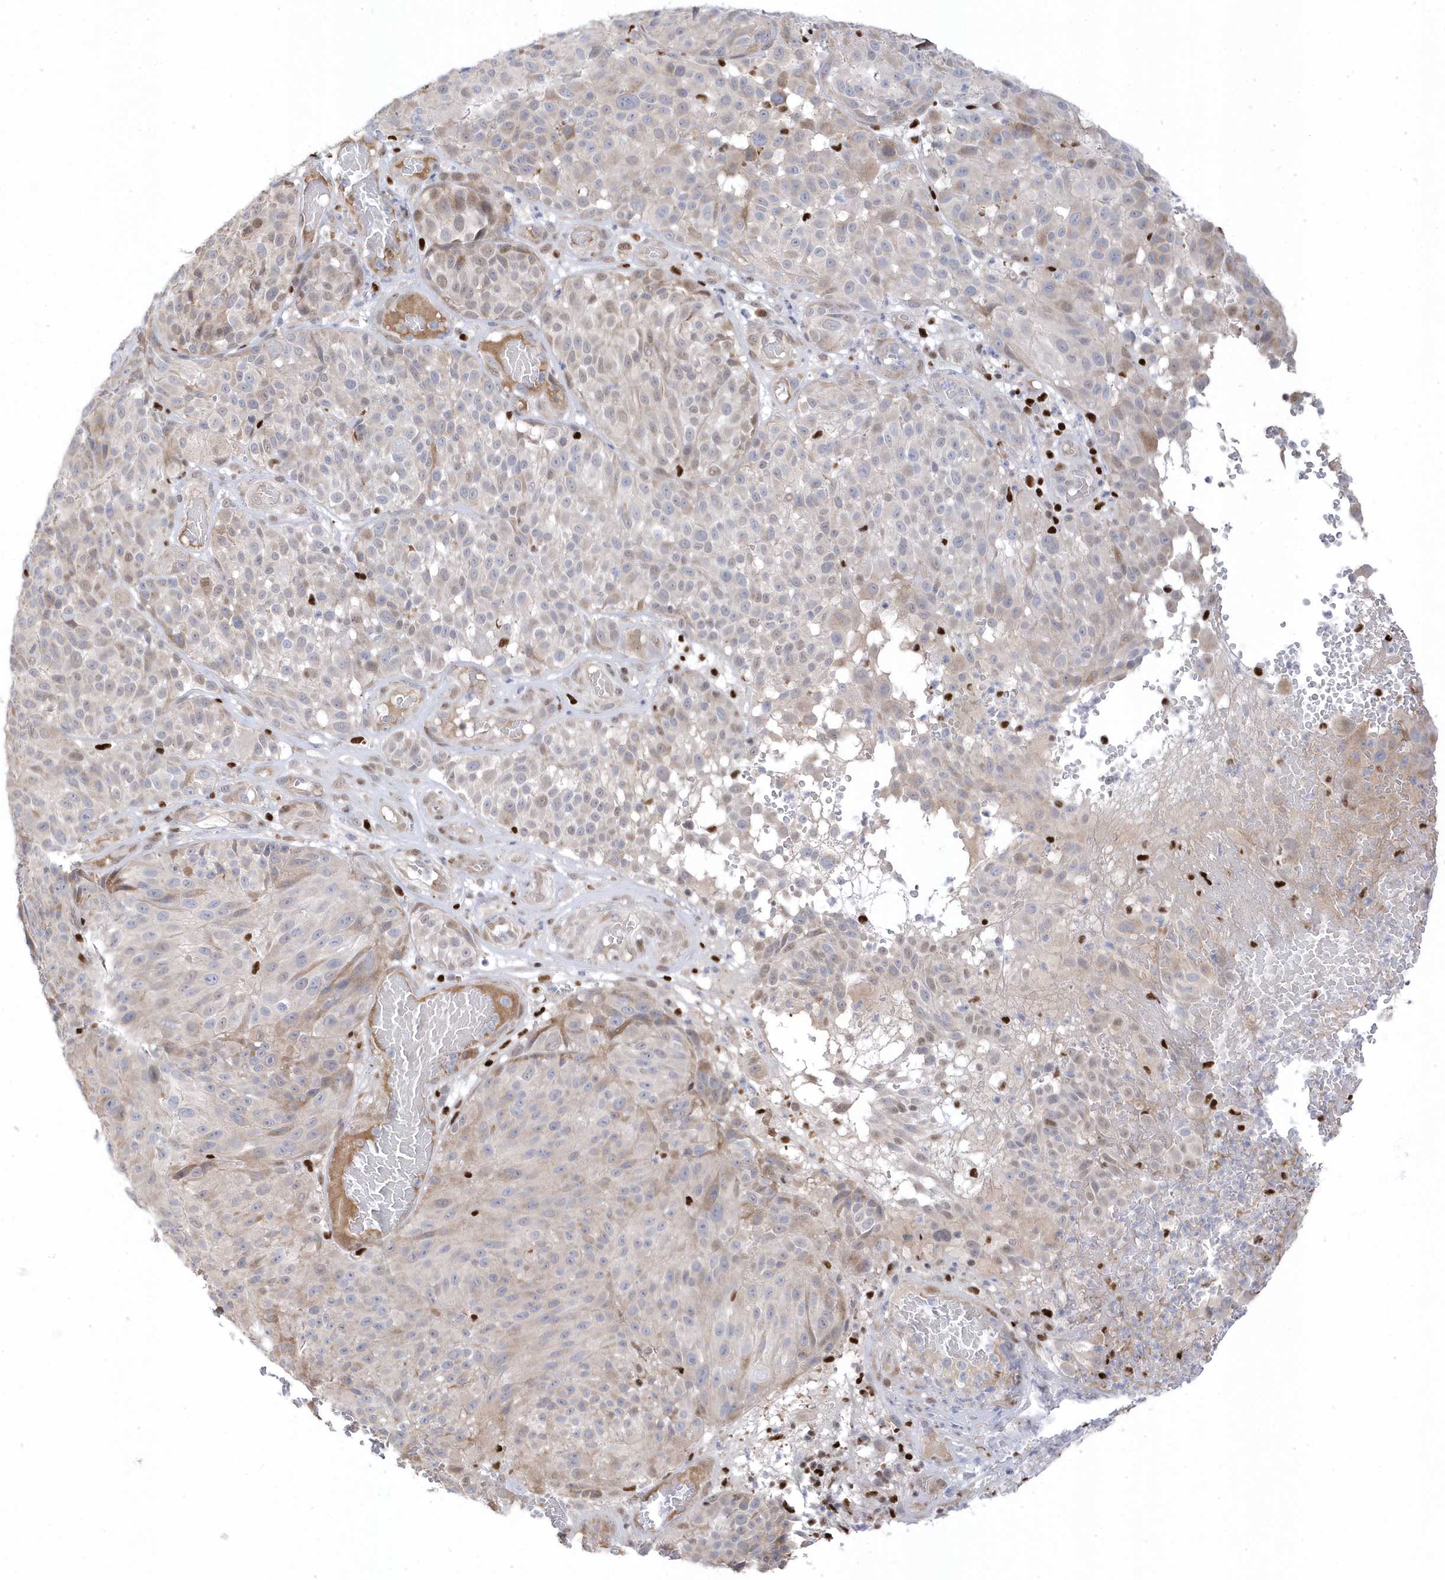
{"staining": {"intensity": "negative", "quantity": "none", "location": "none"}, "tissue": "melanoma", "cell_type": "Tumor cells", "image_type": "cancer", "snomed": [{"axis": "morphology", "description": "Malignant melanoma, NOS"}, {"axis": "topography", "description": "Skin"}], "caption": "Human malignant melanoma stained for a protein using IHC demonstrates no staining in tumor cells.", "gene": "GTPBP6", "patient": {"sex": "male", "age": 83}}